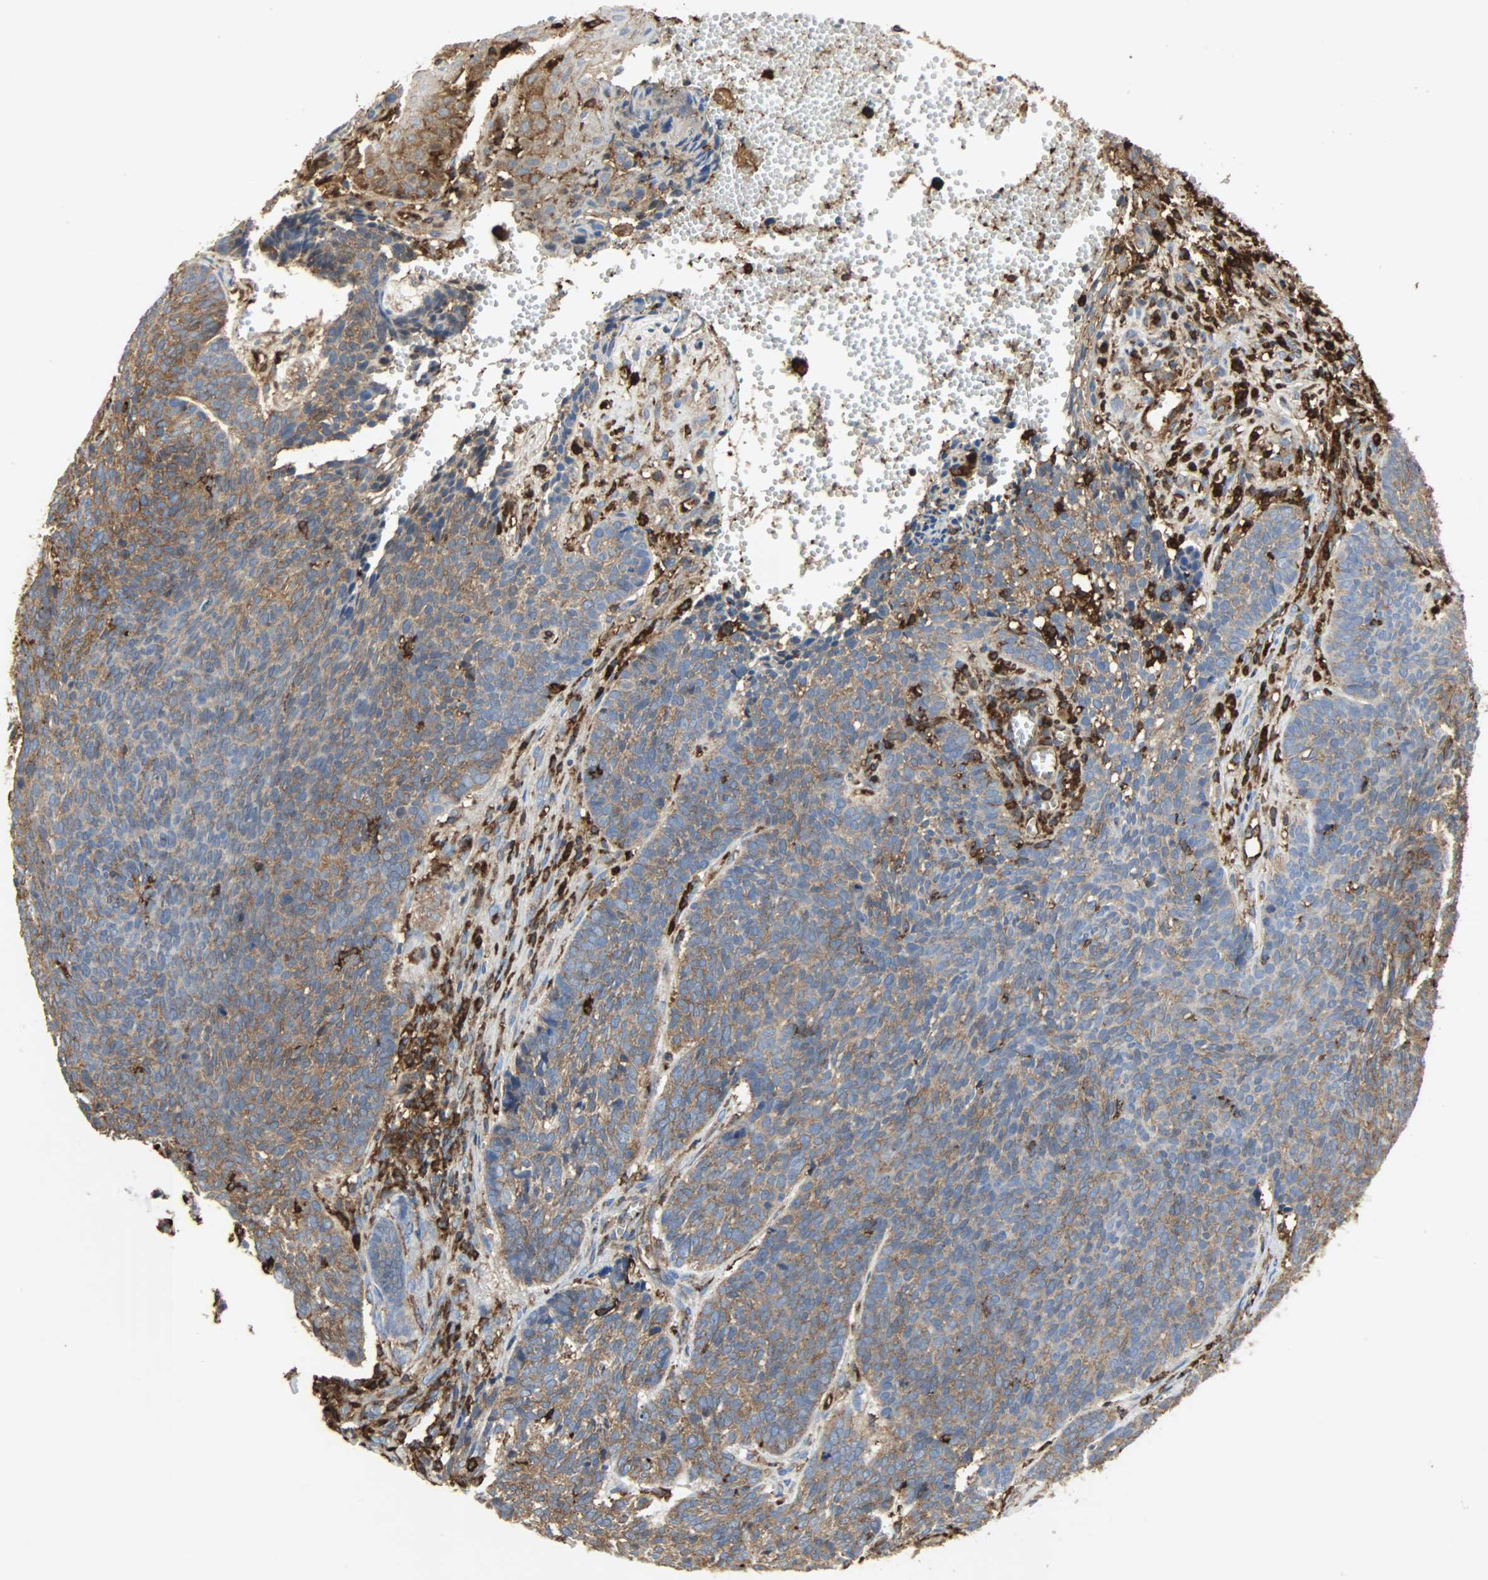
{"staining": {"intensity": "strong", "quantity": ">75%", "location": "cytoplasmic/membranous"}, "tissue": "skin cancer", "cell_type": "Tumor cells", "image_type": "cancer", "snomed": [{"axis": "morphology", "description": "Basal cell carcinoma"}, {"axis": "topography", "description": "Skin"}], "caption": "This photomicrograph exhibits skin cancer stained with IHC to label a protein in brown. The cytoplasmic/membranous of tumor cells show strong positivity for the protein. Nuclei are counter-stained blue.", "gene": "VASP", "patient": {"sex": "male", "age": 84}}